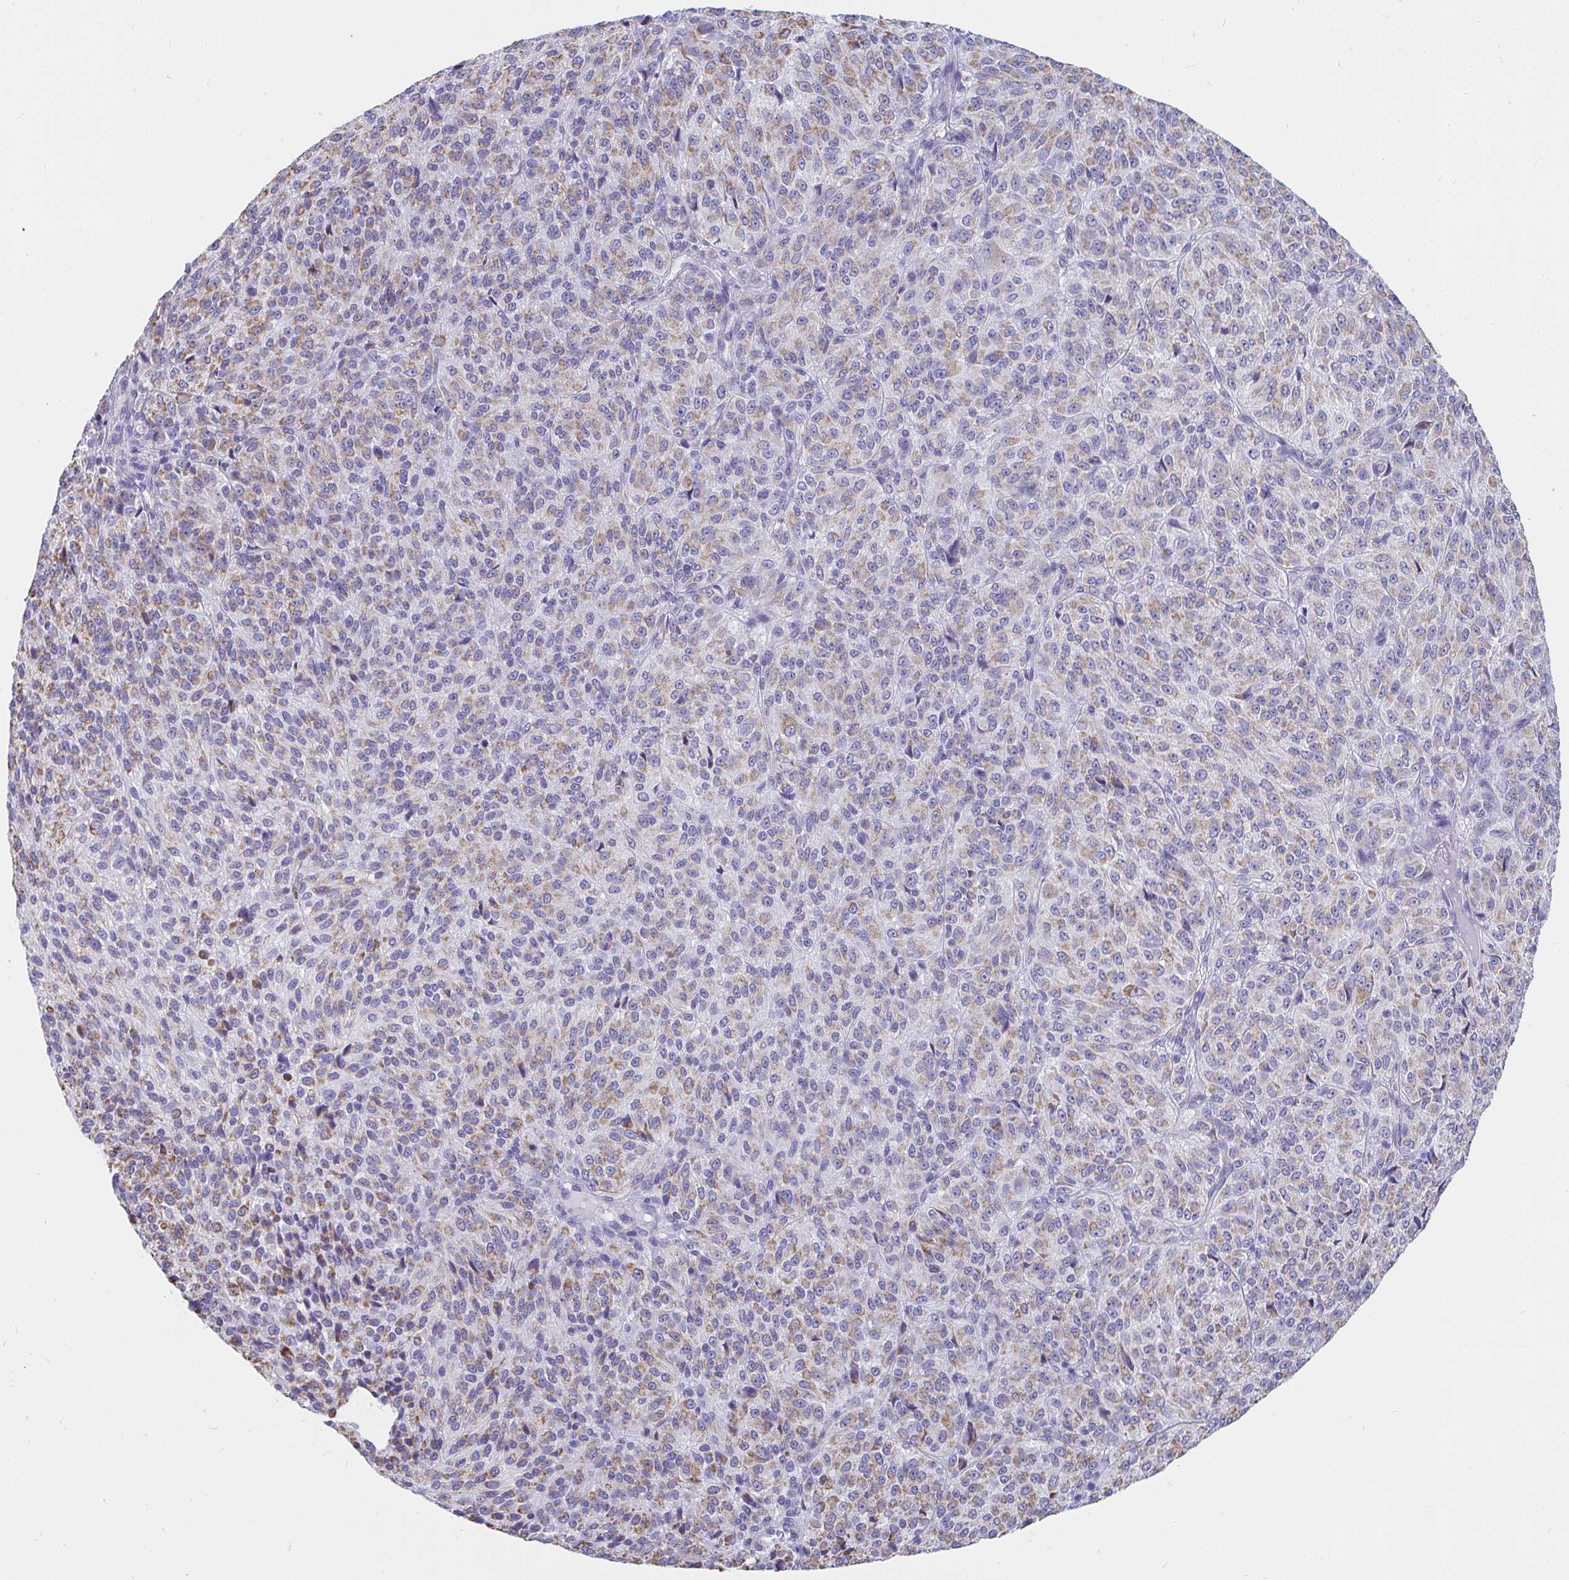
{"staining": {"intensity": "weak", "quantity": "25%-75%", "location": "cytoplasmic/membranous"}, "tissue": "melanoma", "cell_type": "Tumor cells", "image_type": "cancer", "snomed": [{"axis": "morphology", "description": "Malignant melanoma, Metastatic site"}, {"axis": "topography", "description": "Brain"}], "caption": "Protein staining displays weak cytoplasmic/membranous staining in approximately 25%-75% of tumor cells in malignant melanoma (metastatic site). Nuclei are stained in blue.", "gene": "SLC6A1", "patient": {"sex": "female", "age": 56}}